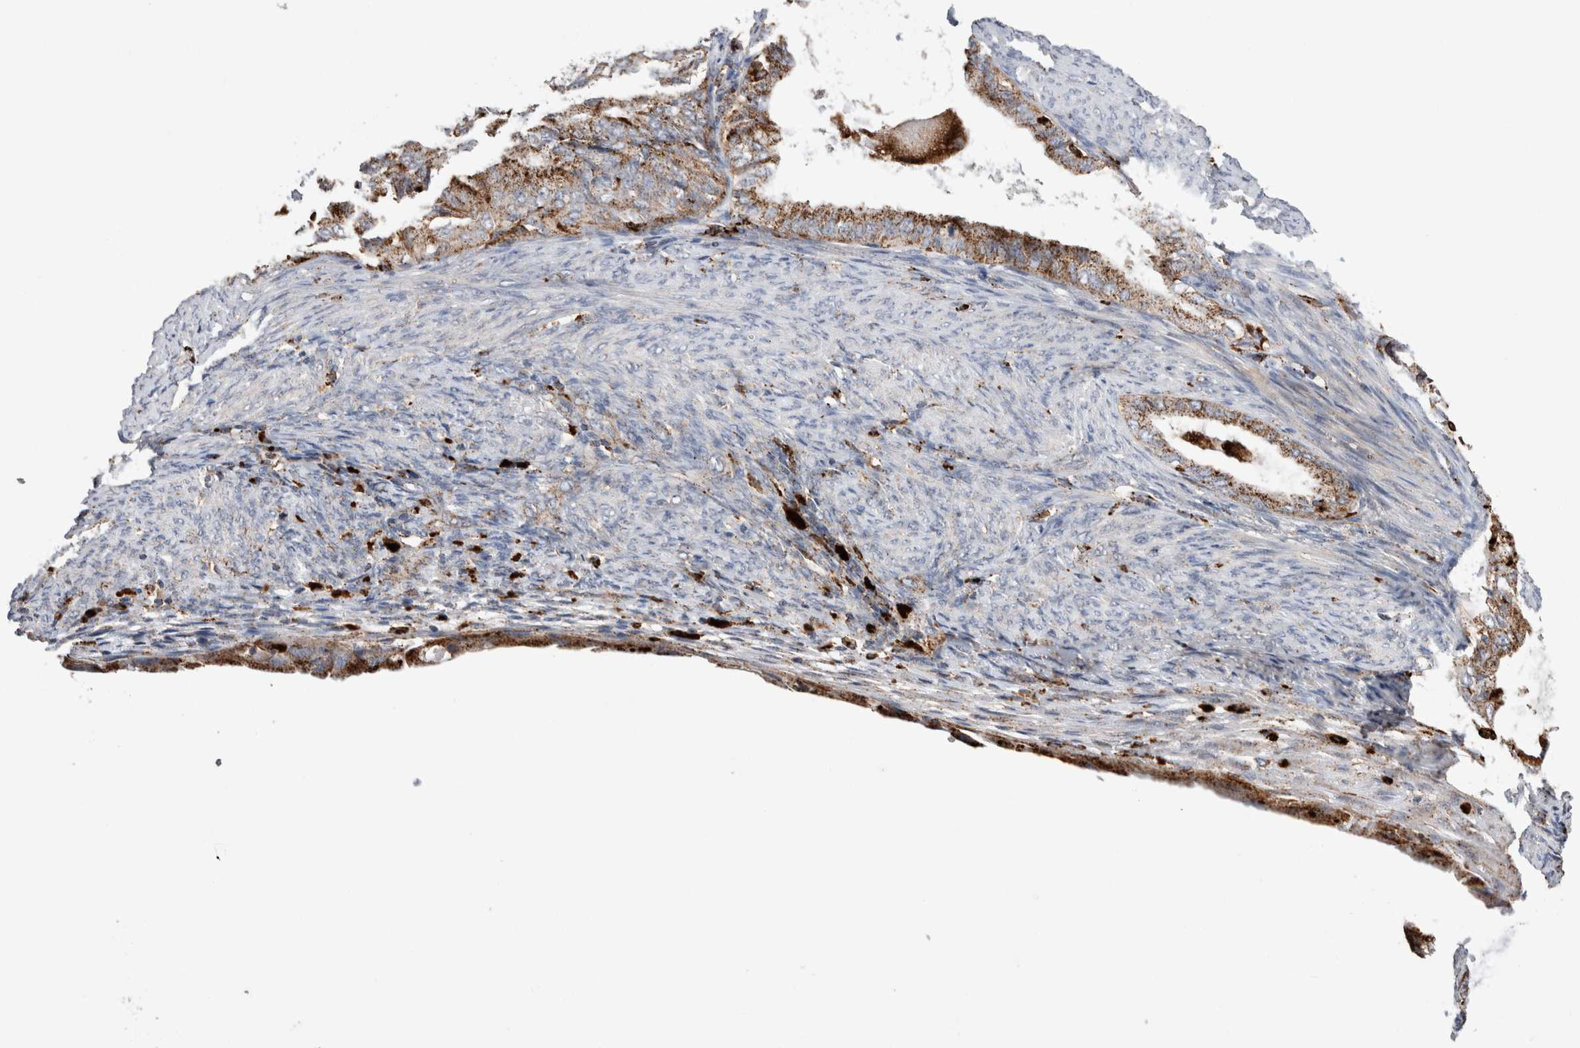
{"staining": {"intensity": "moderate", "quantity": ">75%", "location": "cytoplasmic/membranous"}, "tissue": "endometrial cancer", "cell_type": "Tumor cells", "image_type": "cancer", "snomed": [{"axis": "morphology", "description": "Adenocarcinoma, NOS"}, {"axis": "topography", "description": "Endometrium"}], "caption": "Endometrial cancer (adenocarcinoma) was stained to show a protein in brown. There is medium levels of moderate cytoplasmic/membranous positivity in about >75% of tumor cells.", "gene": "CTSA", "patient": {"sex": "female", "age": 86}}